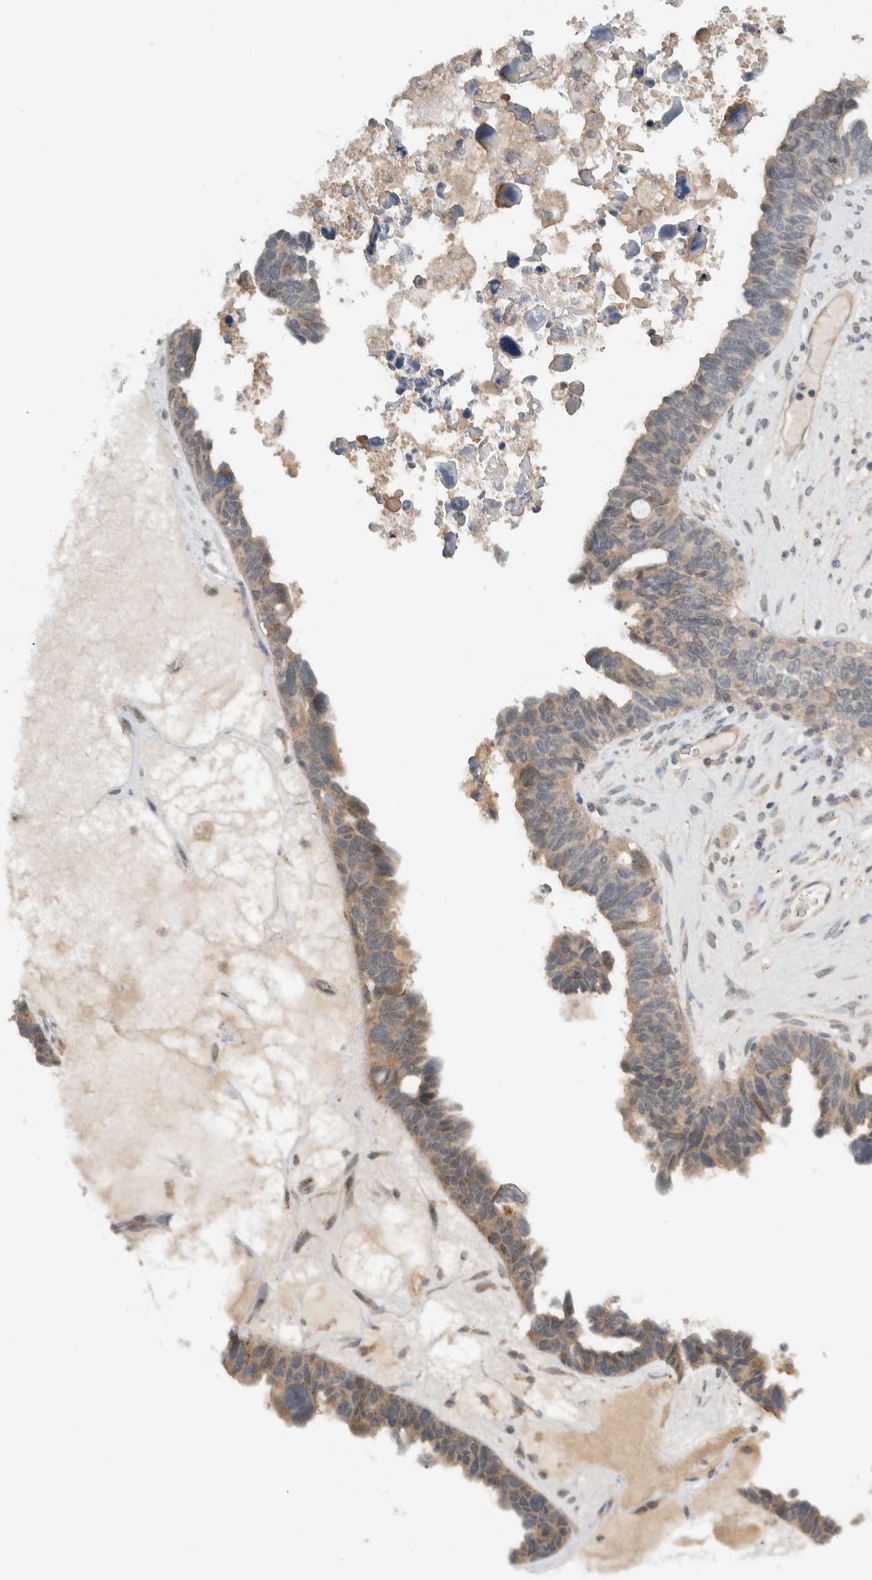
{"staining": {"intensity": "weak", "quantity": ">75%", "location": "cytoplasmic/membranous"}, "tissue": "ovarian cancer", "cell_type": "Tumor cells", "image_type": "cancer", "snomed": [{"axis": "morphology", "description": "Cystadenocarcinoma, serous, NOS"}, {"axis": "topography", "description": "Ovary"}], "caption": "The image shows a brown stain indicating the presence of a protein in the cytoplasmic/membranous of tumor cells in ovarian serous cystadenocarcinoma. The staining was performed using DAB, with brown indicating positive protein expression. Nuclei are stained blue with hematoxylin.", "gene": "MPRIP", "patient": {"sex": "female", "age": 79}}